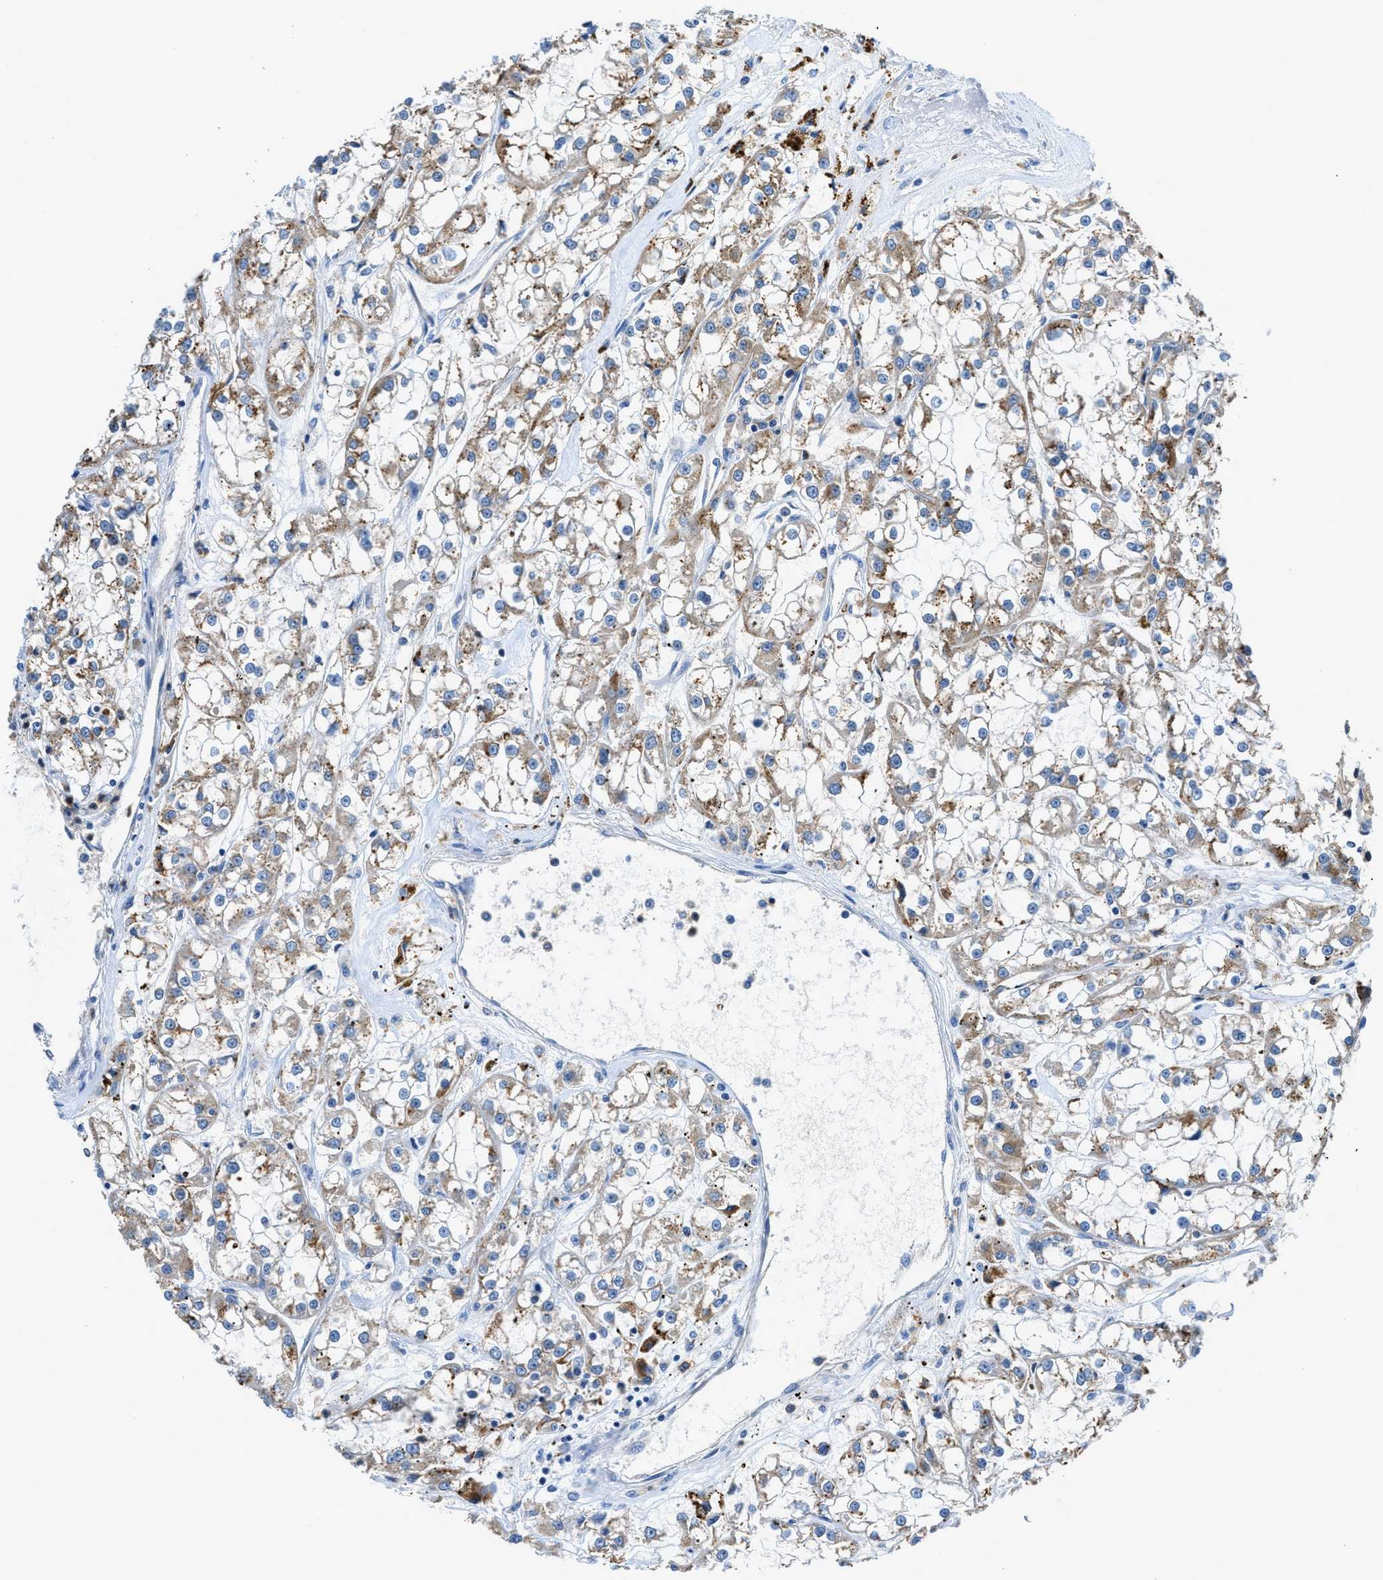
{"staining": {"intensity": "weak", "quantity": "25%-75%", "location": "cytoplasmic/membranous"}, "tissue": "renal cancer", "cell_type": "Tumor cells", "image_type": "cancer", "snomed": [{"axis": "morphology", "description": "Adenocarcinoma, NOS"}, {"axis": "topography", "description": "Kidney"}], "caption": "Renal cancer stained with a brown dye displays weak cytoplasmic/membranous positive positivity in about 25%-75% of tumor cells.", "gene": "ADGRE3", "patient": {"sex": "female", "age": 52}}